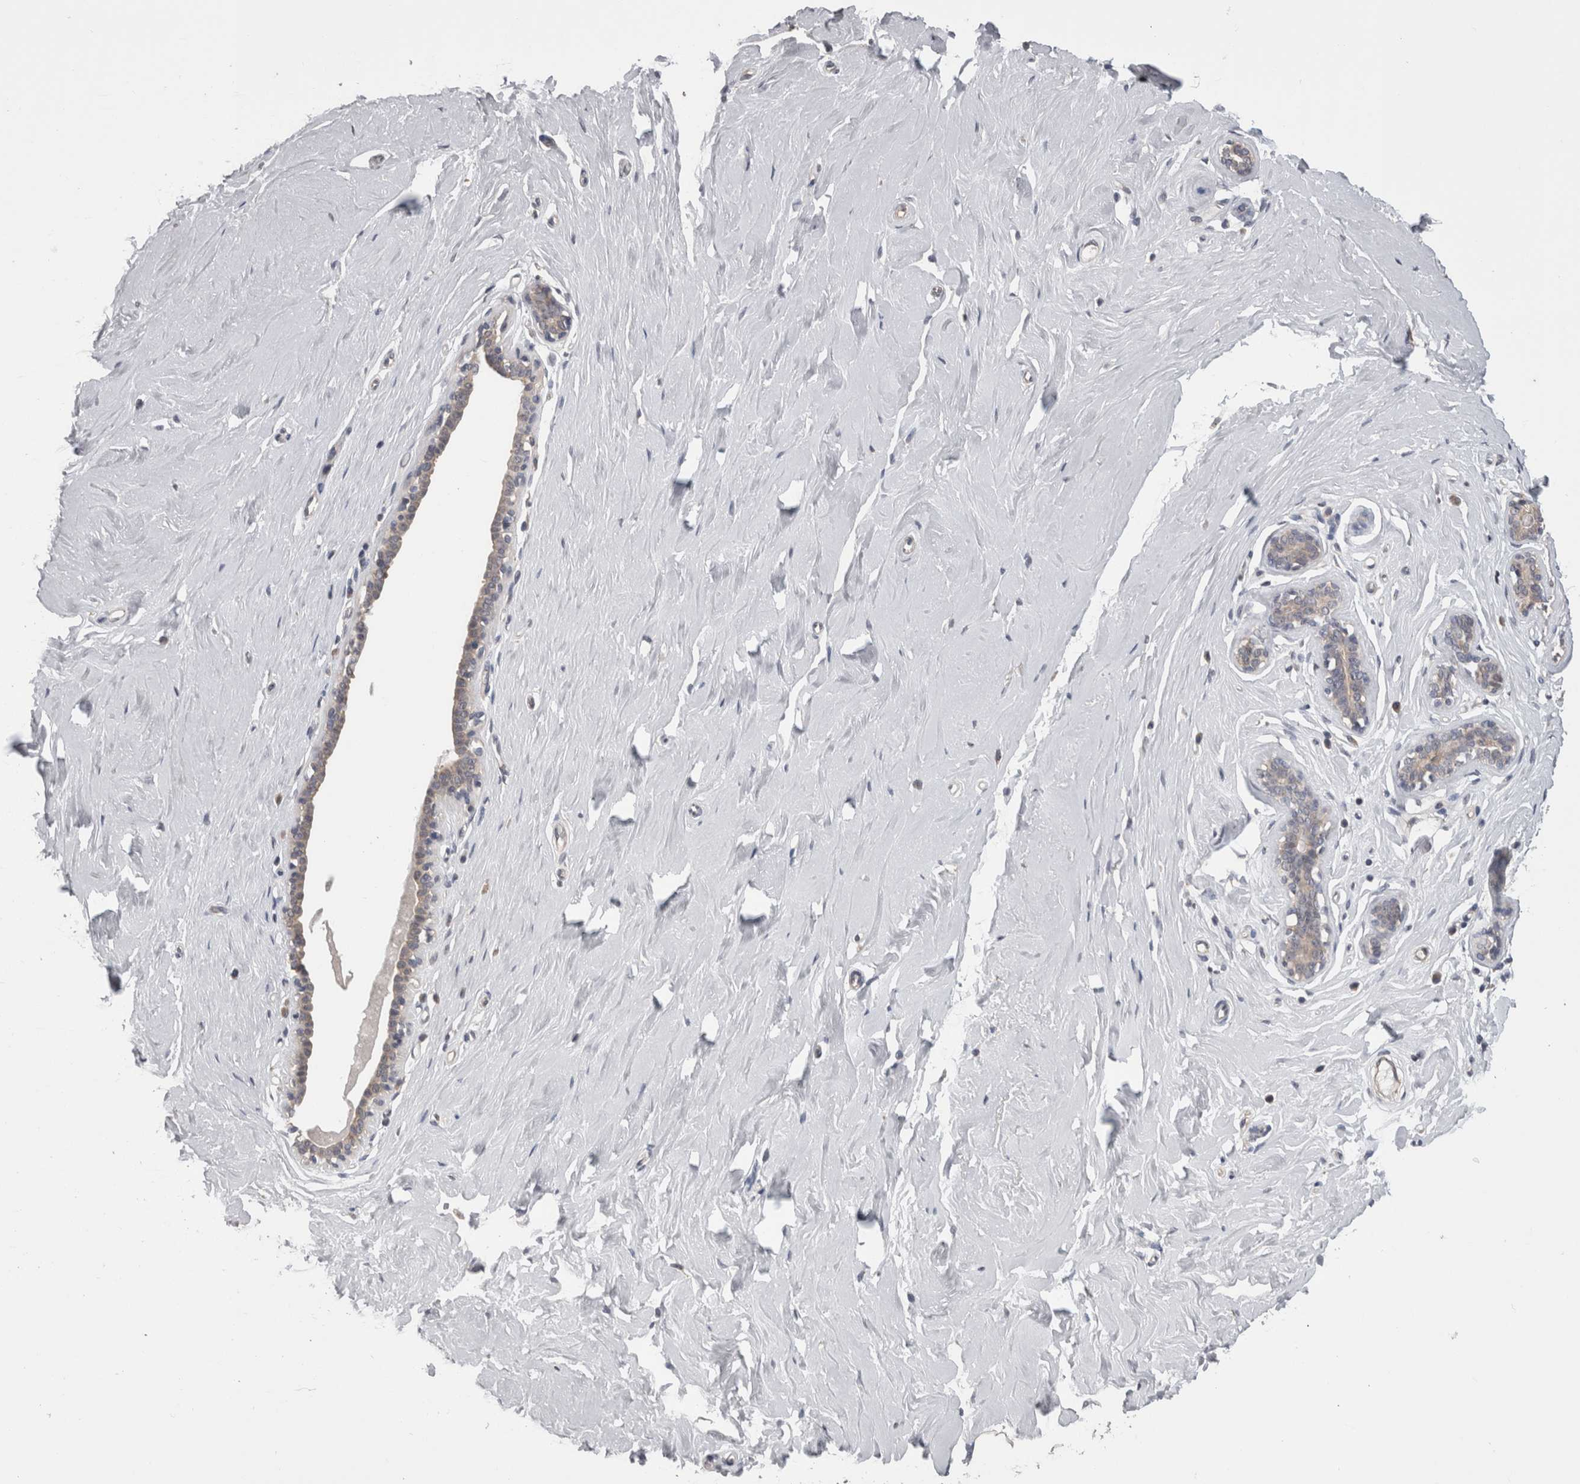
{"staining": {"intensity": "negative", "quantity": "none", "location": "none"}, "tissue": "breast", "cell_type": "Adipocytes", "image_type": "normal", "snomed": [{"axis": "morphology", "description": "Normal tissue, NOS"}, {"axis": "topography", "description": "Breast"}], "caption": "This is an immunohistochemistry micrograph of normal human breast. There is no expression in adipocytes.", "gene": "DCTN6", "patient": {"sex": "female", "age": 23}}